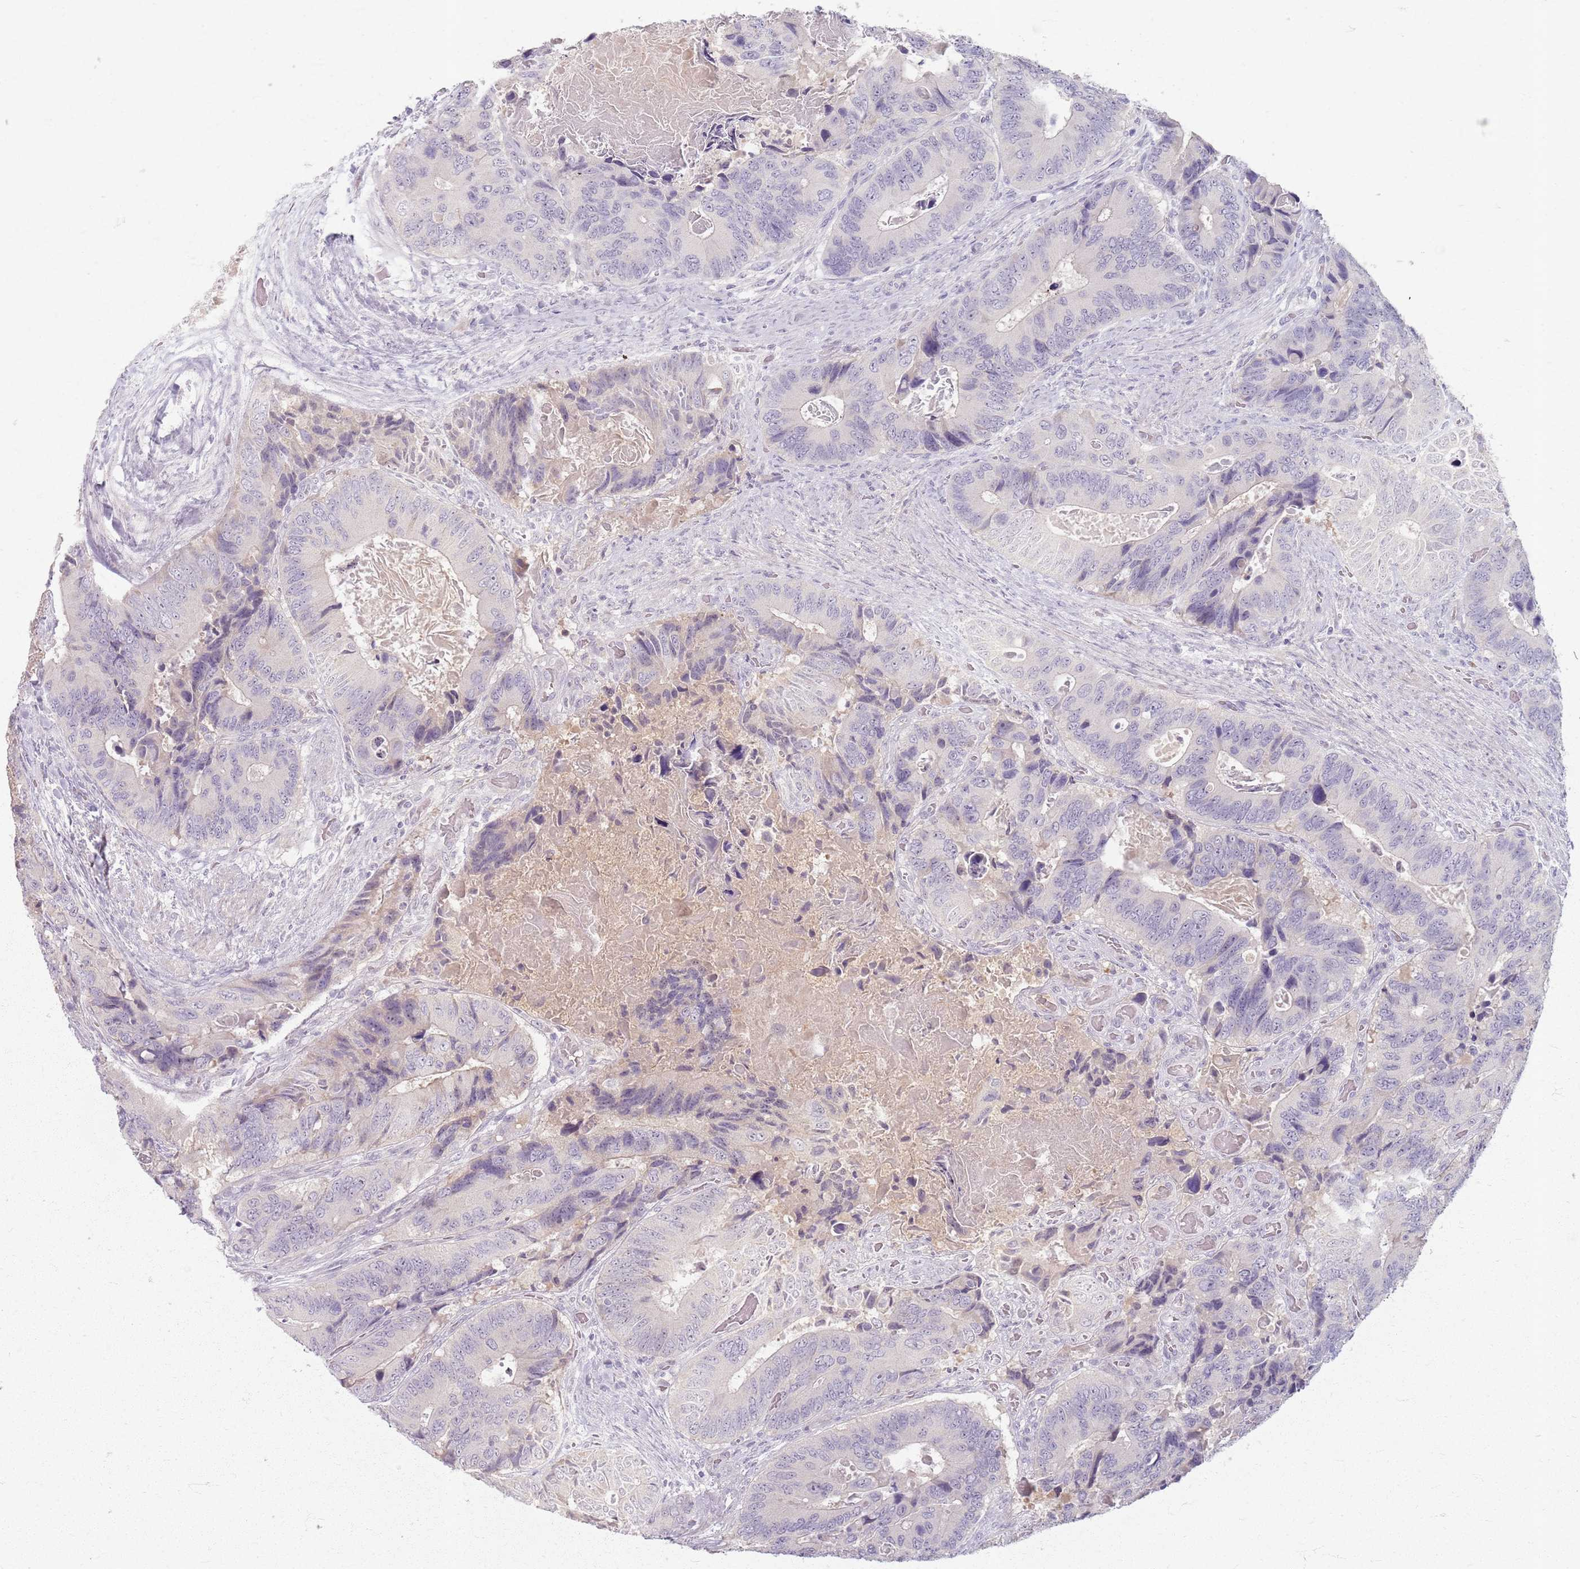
{"staining": {"intensity": "negative", "quantity": "none", "location": "none"}, "tissue": "colorectal cancer", "cell_type": "Tumor cells", "image_type": "cancer", "snomed": [{"axis": "morphology", "description": "Adenocarcinoma, NOS"}, {"axis": "topography", "description": "Colon"}], "caption": "The image shows no staining of tumor cells in colorectal cancer.", "gene": "CRIPT", "patient": {"sex": "male", "age": 84}}